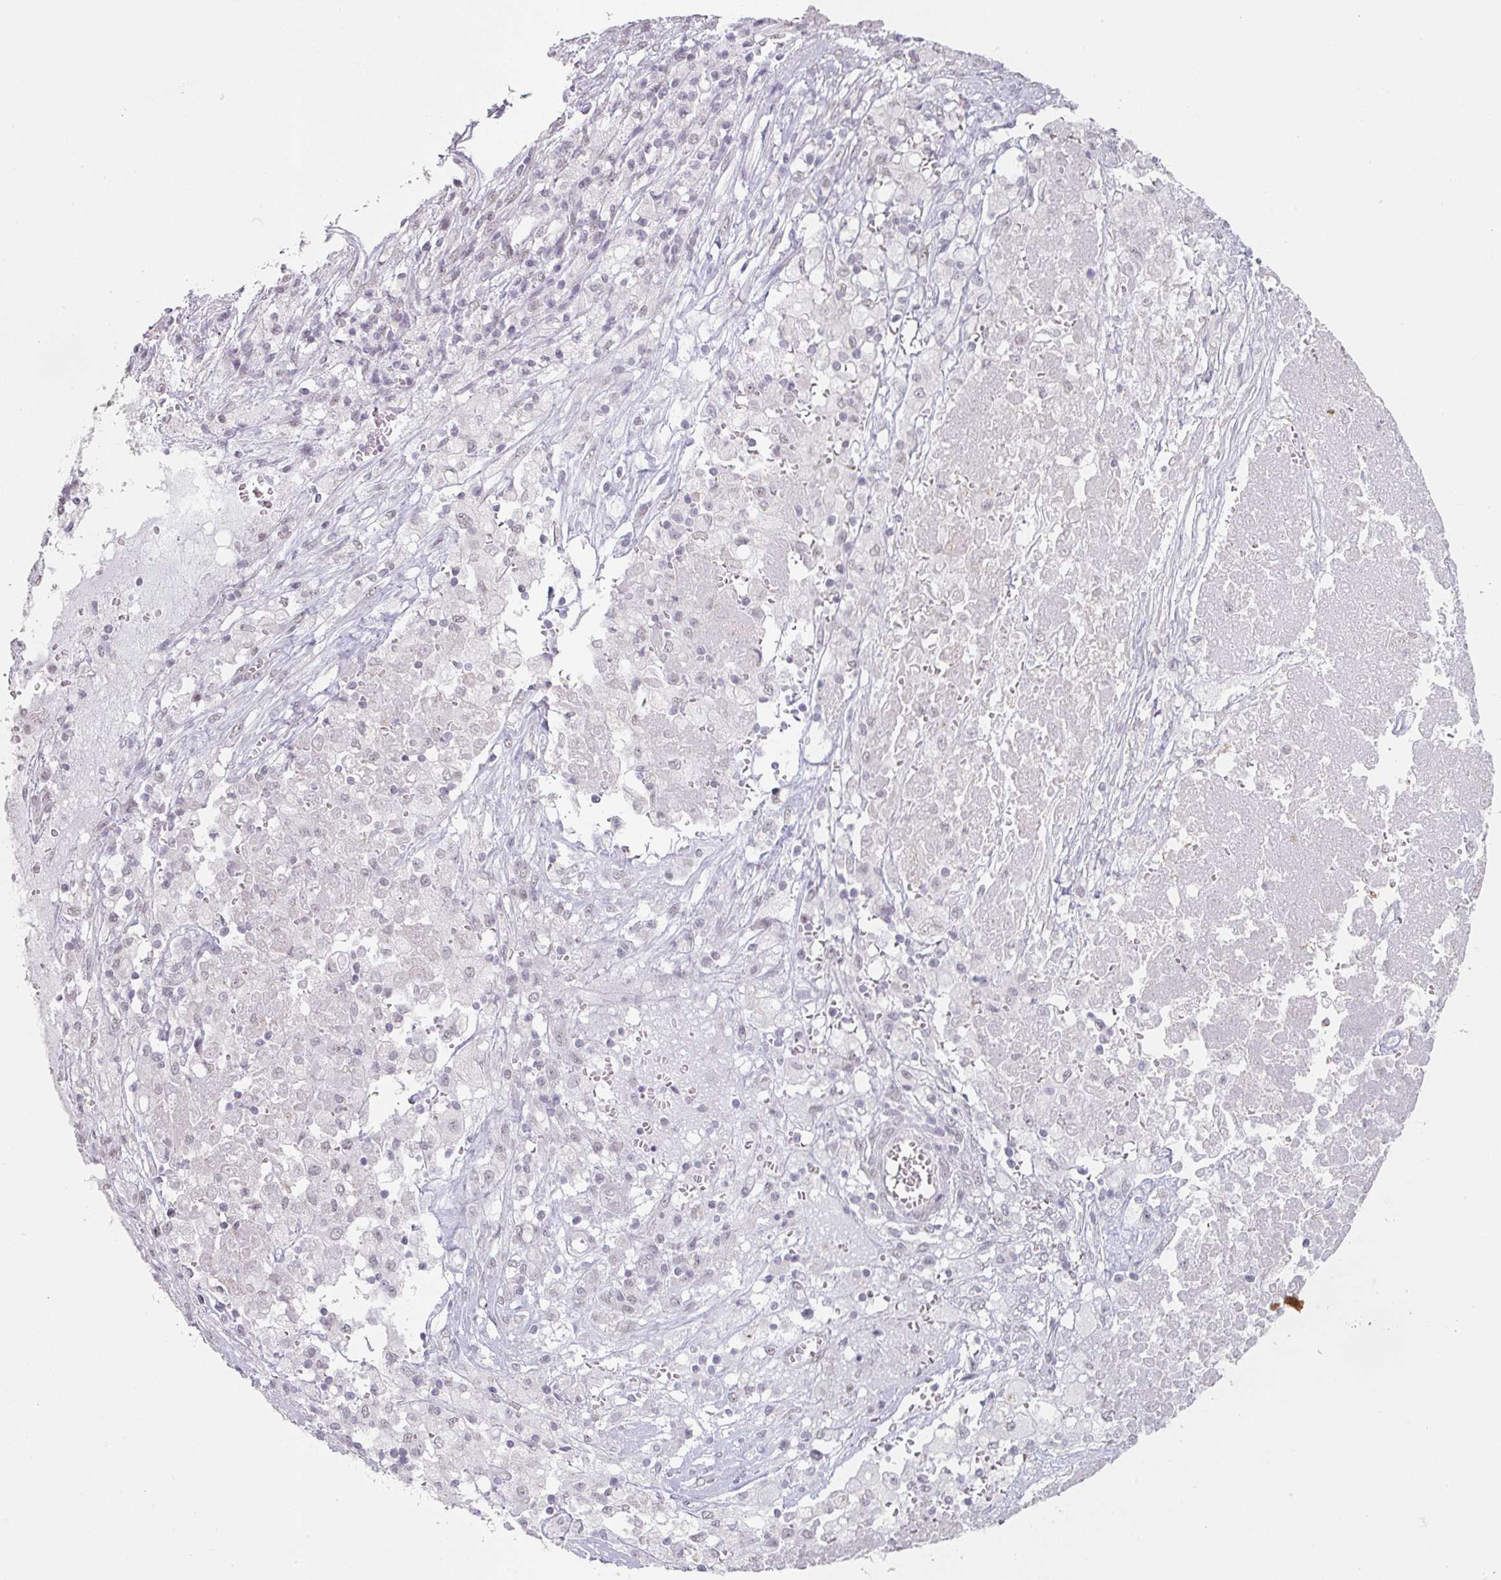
{"staining": {"intensity": "weak", "quantity": "<25%", "location": "nuclear"}, "tissue": "ovarian cancer", "cell_type": "Tumor cells", "image_type": "cancer", "snomed": [{"axis": "morphology", "description": "Carcinoma, endometroid"}, {"axis": "topography", "description": "Ovary"}], "caption": "DAB immunohistochemical staining of endometroid carcinoma (ovarian) demonstrates no significant staining in tumor cells.", "gene": "SPRR1A", "patient": {"sex": "female", "age": 42}}